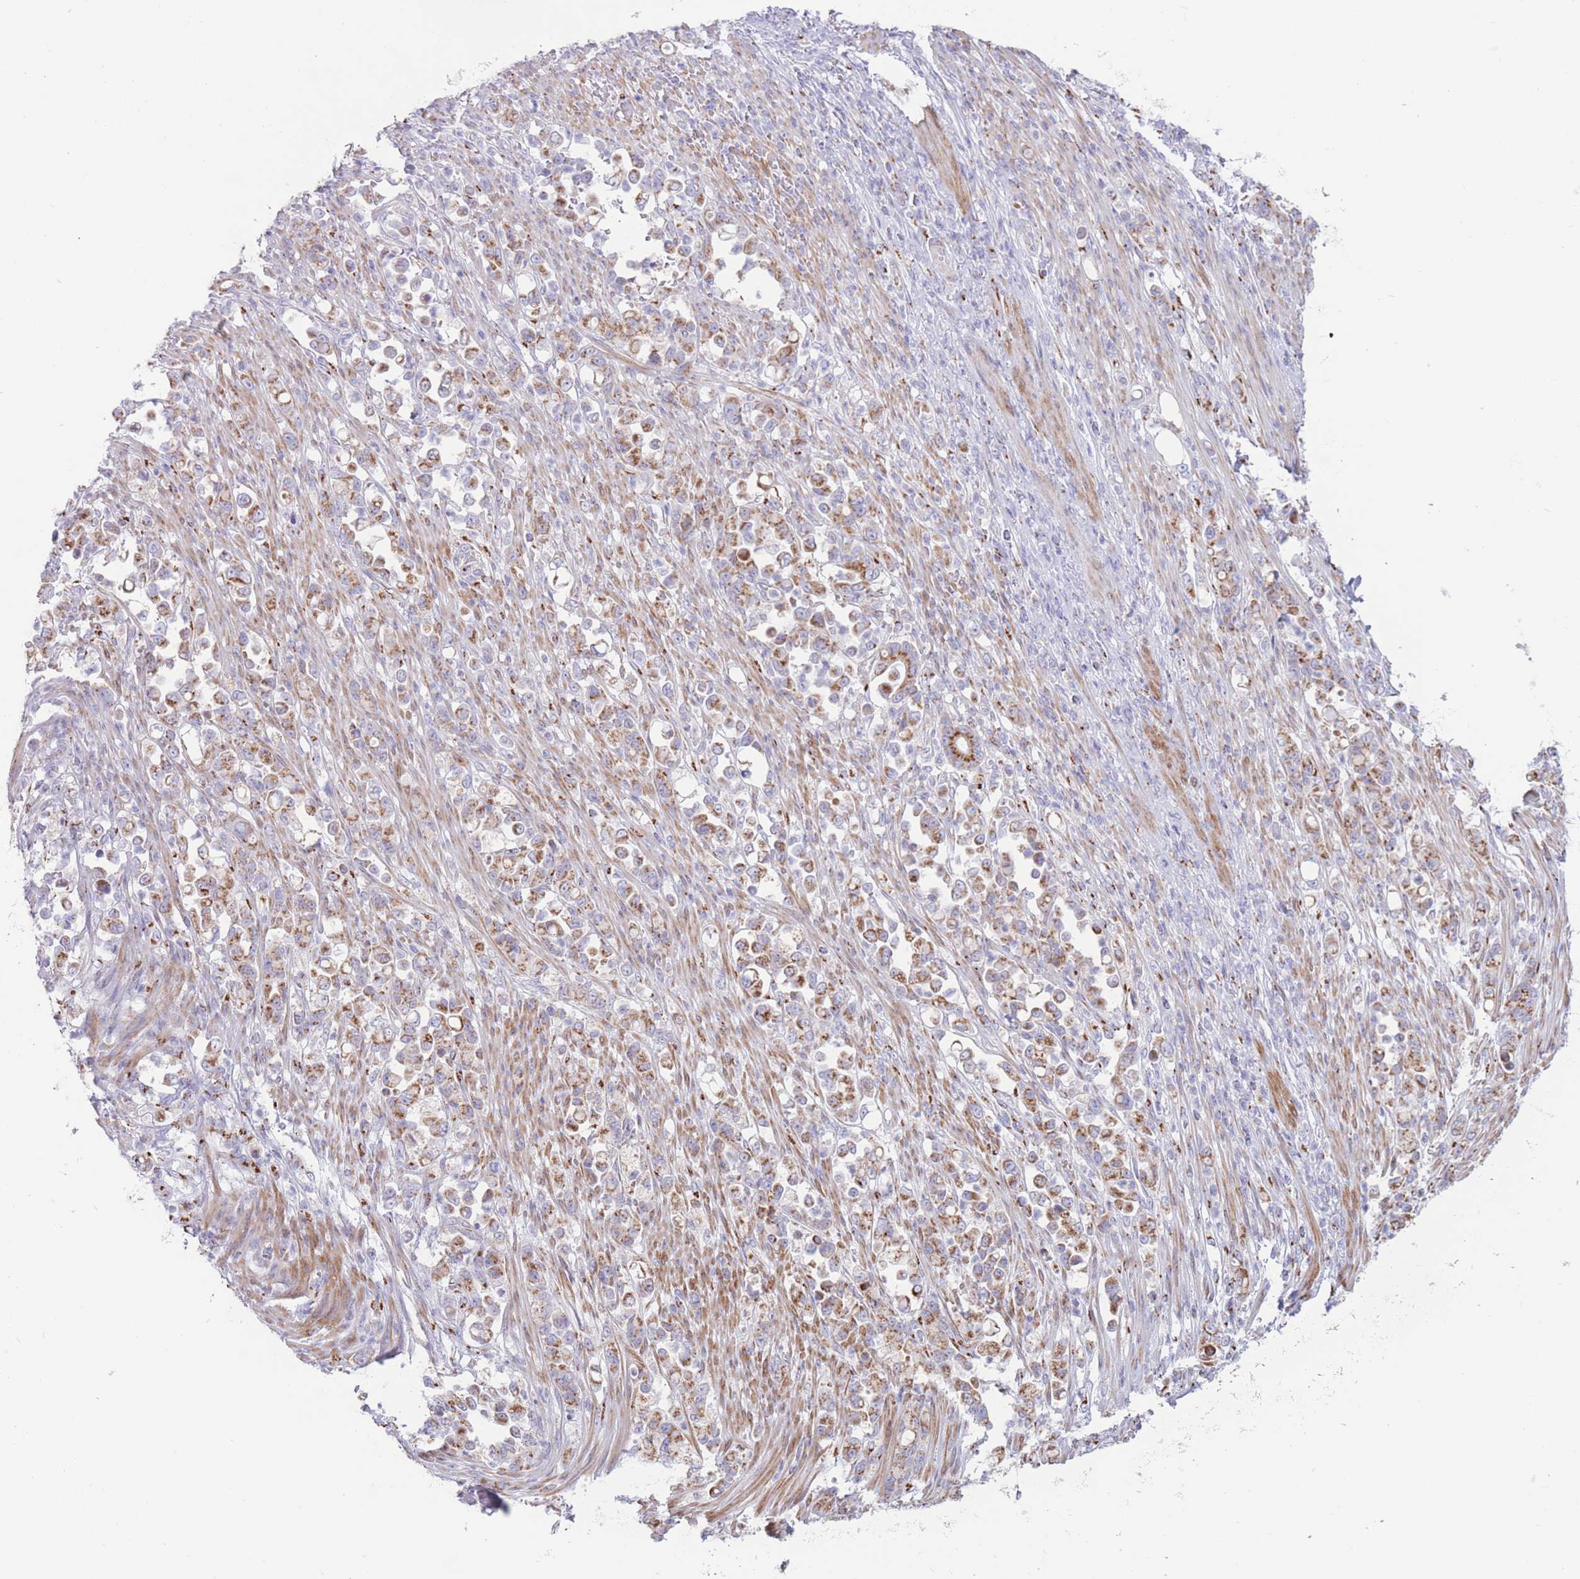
{"staining": {"intensity": "moderate", "quantity": ">75%", "location": "cytoplasmic/membranous"}, "tissue": "stomach cancer", "cell_type": "Tumor cells", "image_type": "cancer", "snomed": [{"axis": "morphology", "description": "Normal tissue, NOS"}, {"axis": "morphology", "description": "Adenocarcinoma, NOS"}, {"axis": "topography", "description": "Stomach"}], "caption": "The image displays a brown stain indicating the presence of a protein in the cytoplasmic/membranous of tumor cells in stomach adenocarcinoma.", "gene": "MPND", "patient": {"sex": "female", "age": 79}}